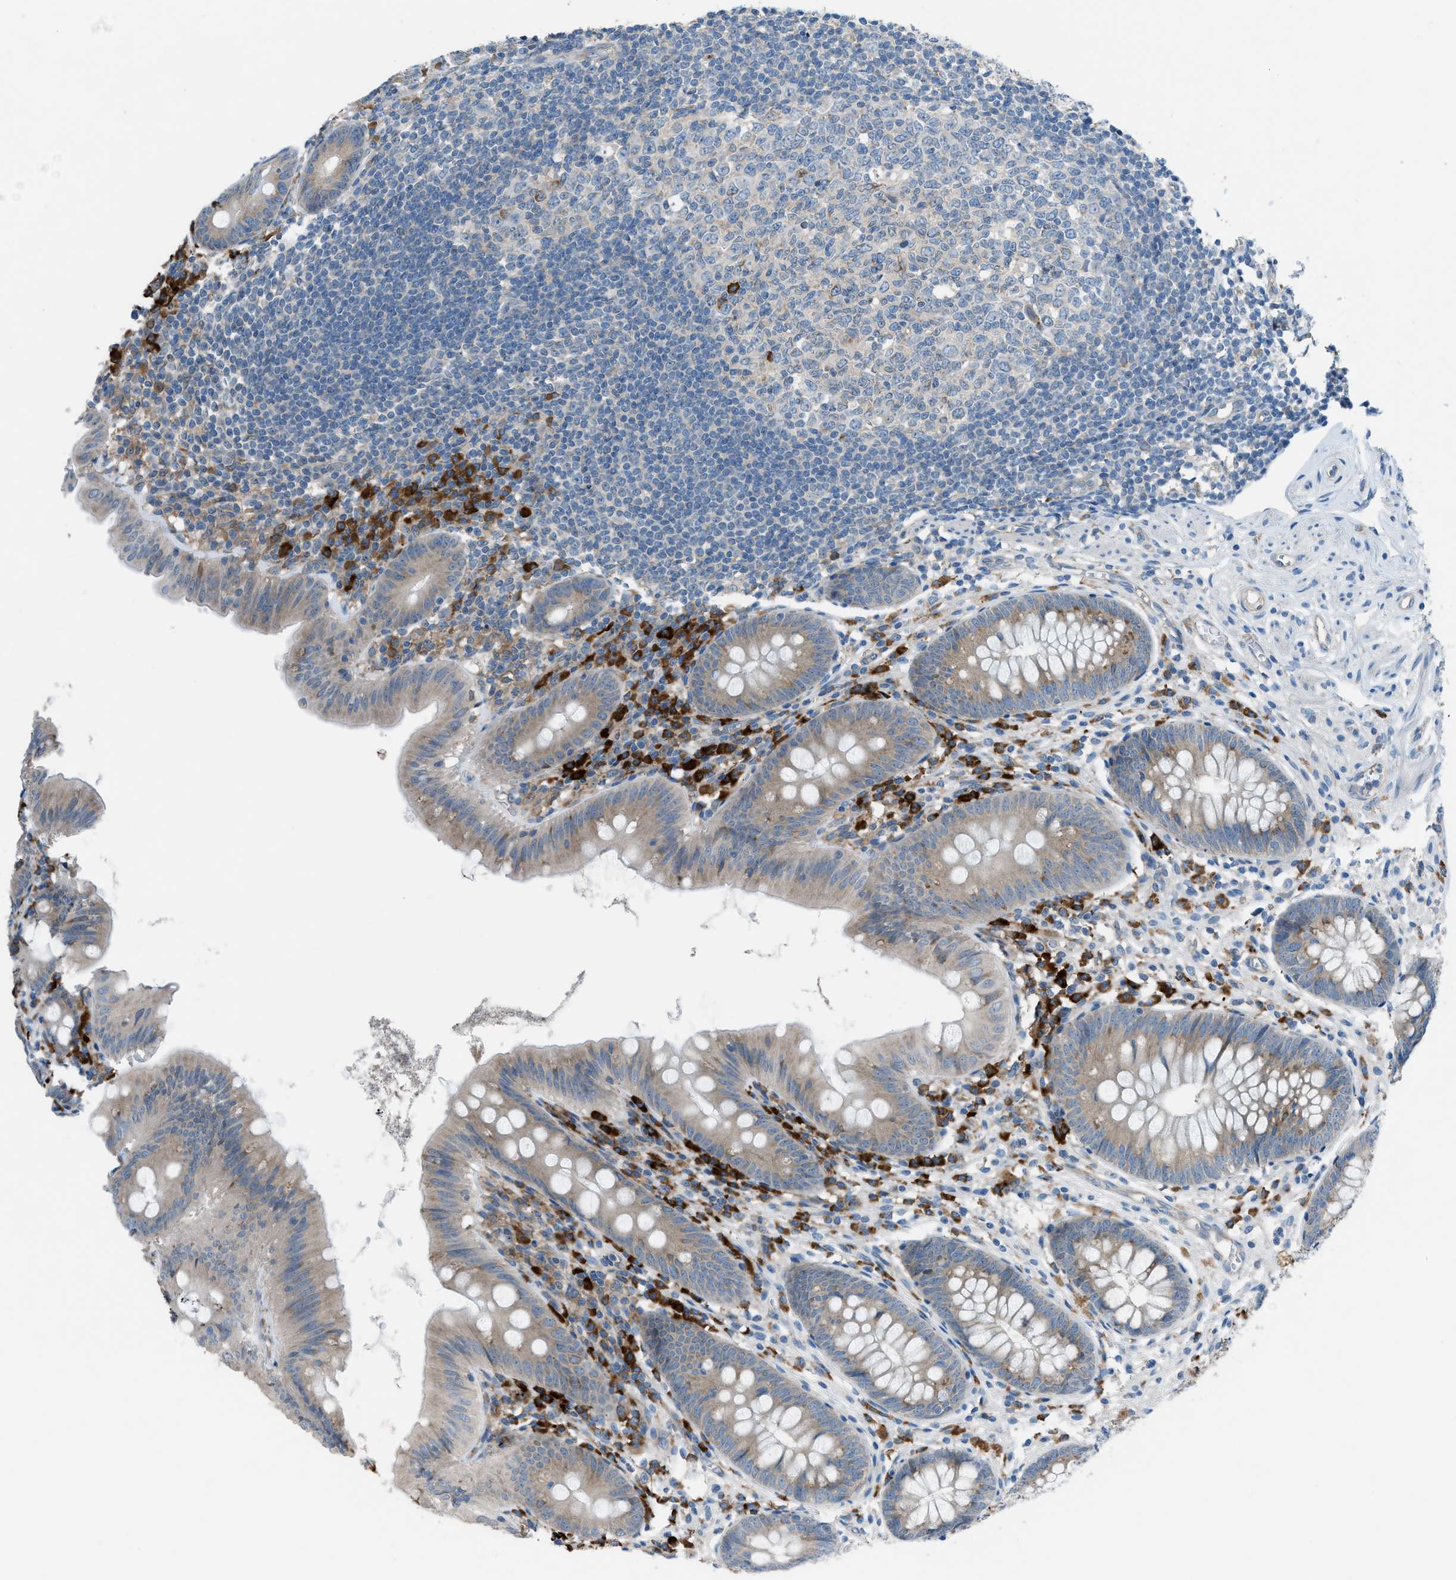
{"staining": {"intensity": "weak", "quantity": "25%-75%", "location": "cytoplasmic/membranous"}, "tissue": "appendix", "cell_type": "Glandular cells", "image_type": "normal", "snomed": [{"axis": "morphology", "description": "Normal tissue, NOS"}, {"axis": "topography", "description": "Appendix"}], "caption": "Glandular cells display low levels of weak cytoplasmic/membranous positivity in approximately 25%-75% of cells in benign human appendix.", "gene": "HEG1", "patient": {"sex": "male", "age": 56}}